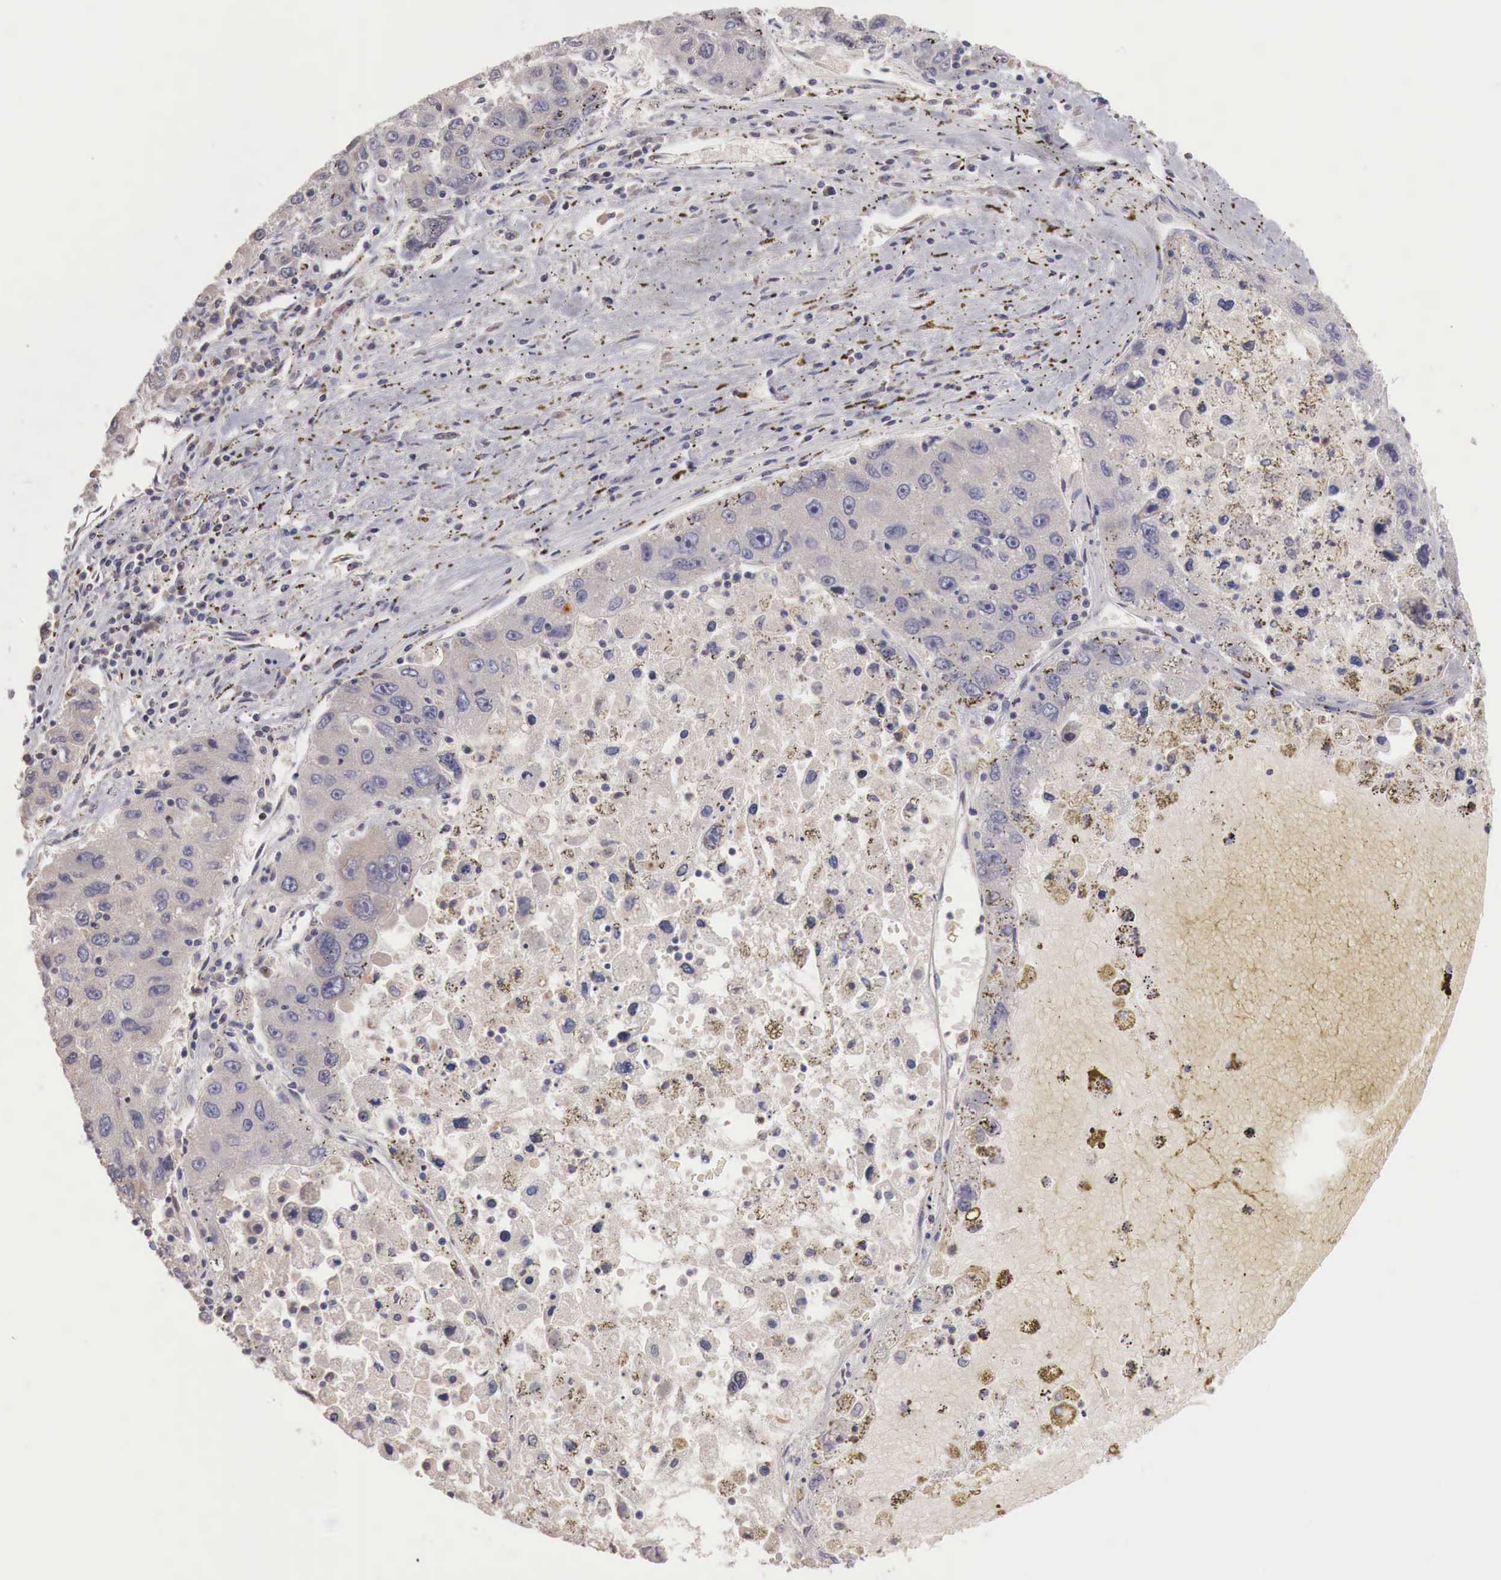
{"staining": {"intensity": "weak", "quantity": ">75%", "location": "cytoplasmic/membranous"}, "tissue": "liver cancer", "cell_type": "Tumor cells", "image_type": "cancer", "snomed": [{"axis": "morphology", "description": "Carcinoma, Hepatocellular, NOS"}, {"axis": "topography", "description": "Liver"}], "caption": "Human liver hepatocellular carcinoma stained with a brown dye demonstrates weak cytoplasmic/membranous positive staining in about >75% of tumor cells.", "gene": "TBC1D9", "patient": {"sex": "male", "age": 49}}